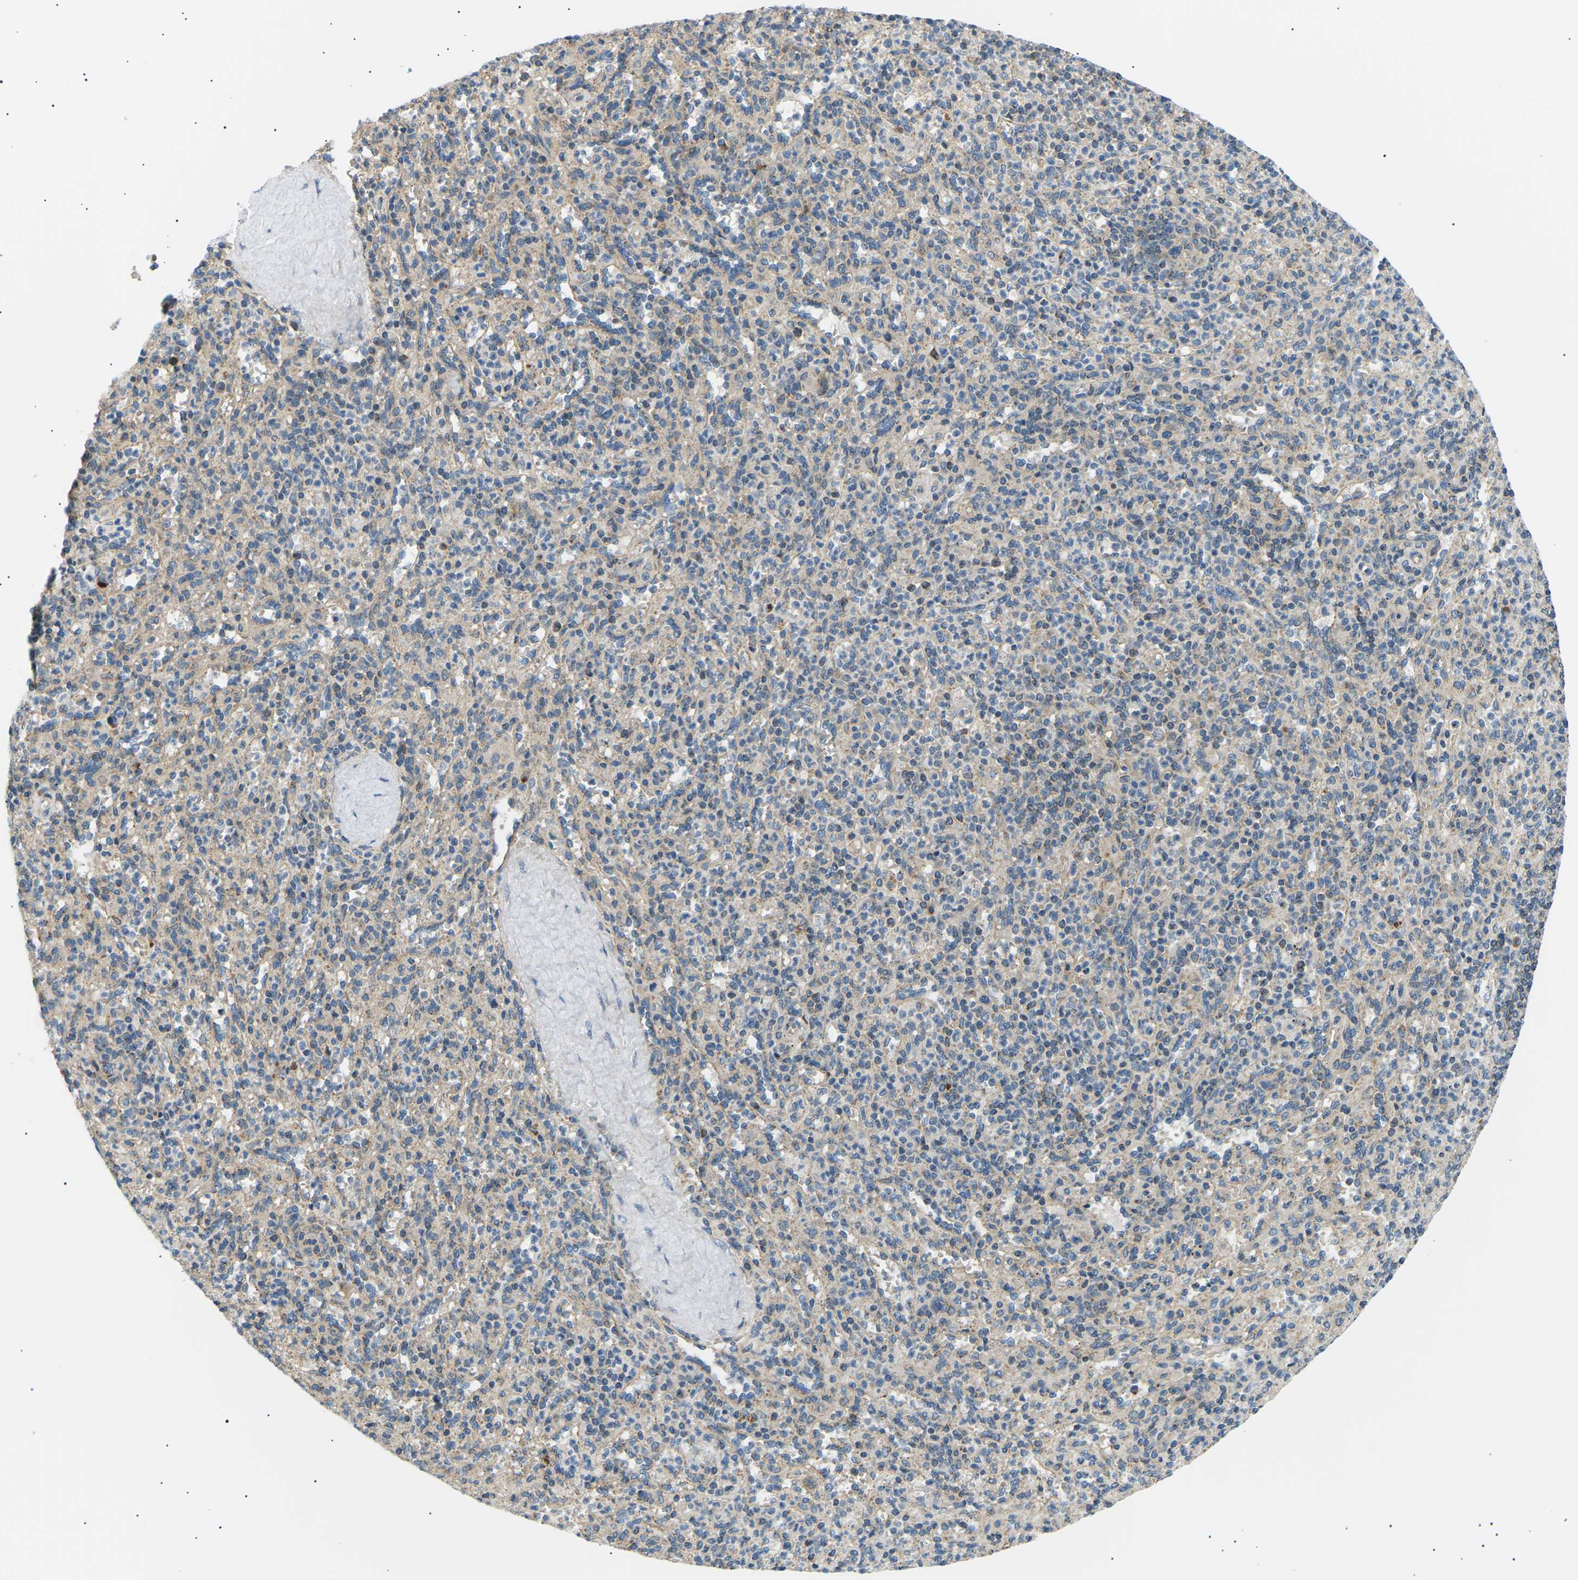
{"staining": {"intensity": "negative", "quantity": "none", "location": "none"}, "tissue": "spleen", "cell_type": "Cells in red pulp", "image_type": "normal", "snomed": [{"axis": "morphology", "description": "Normal tissue, NOS"}, {"axis": "topography", "description": "Spleen"}], "caption": "A photomicrograph of human spleen is negative for staining in cells in red pulp. (Brightfield microscopy of DAB immunohistochemistry at high magnification).", "gene": "TBC1D8", "patient": {"sex": "male", "age": 36}}